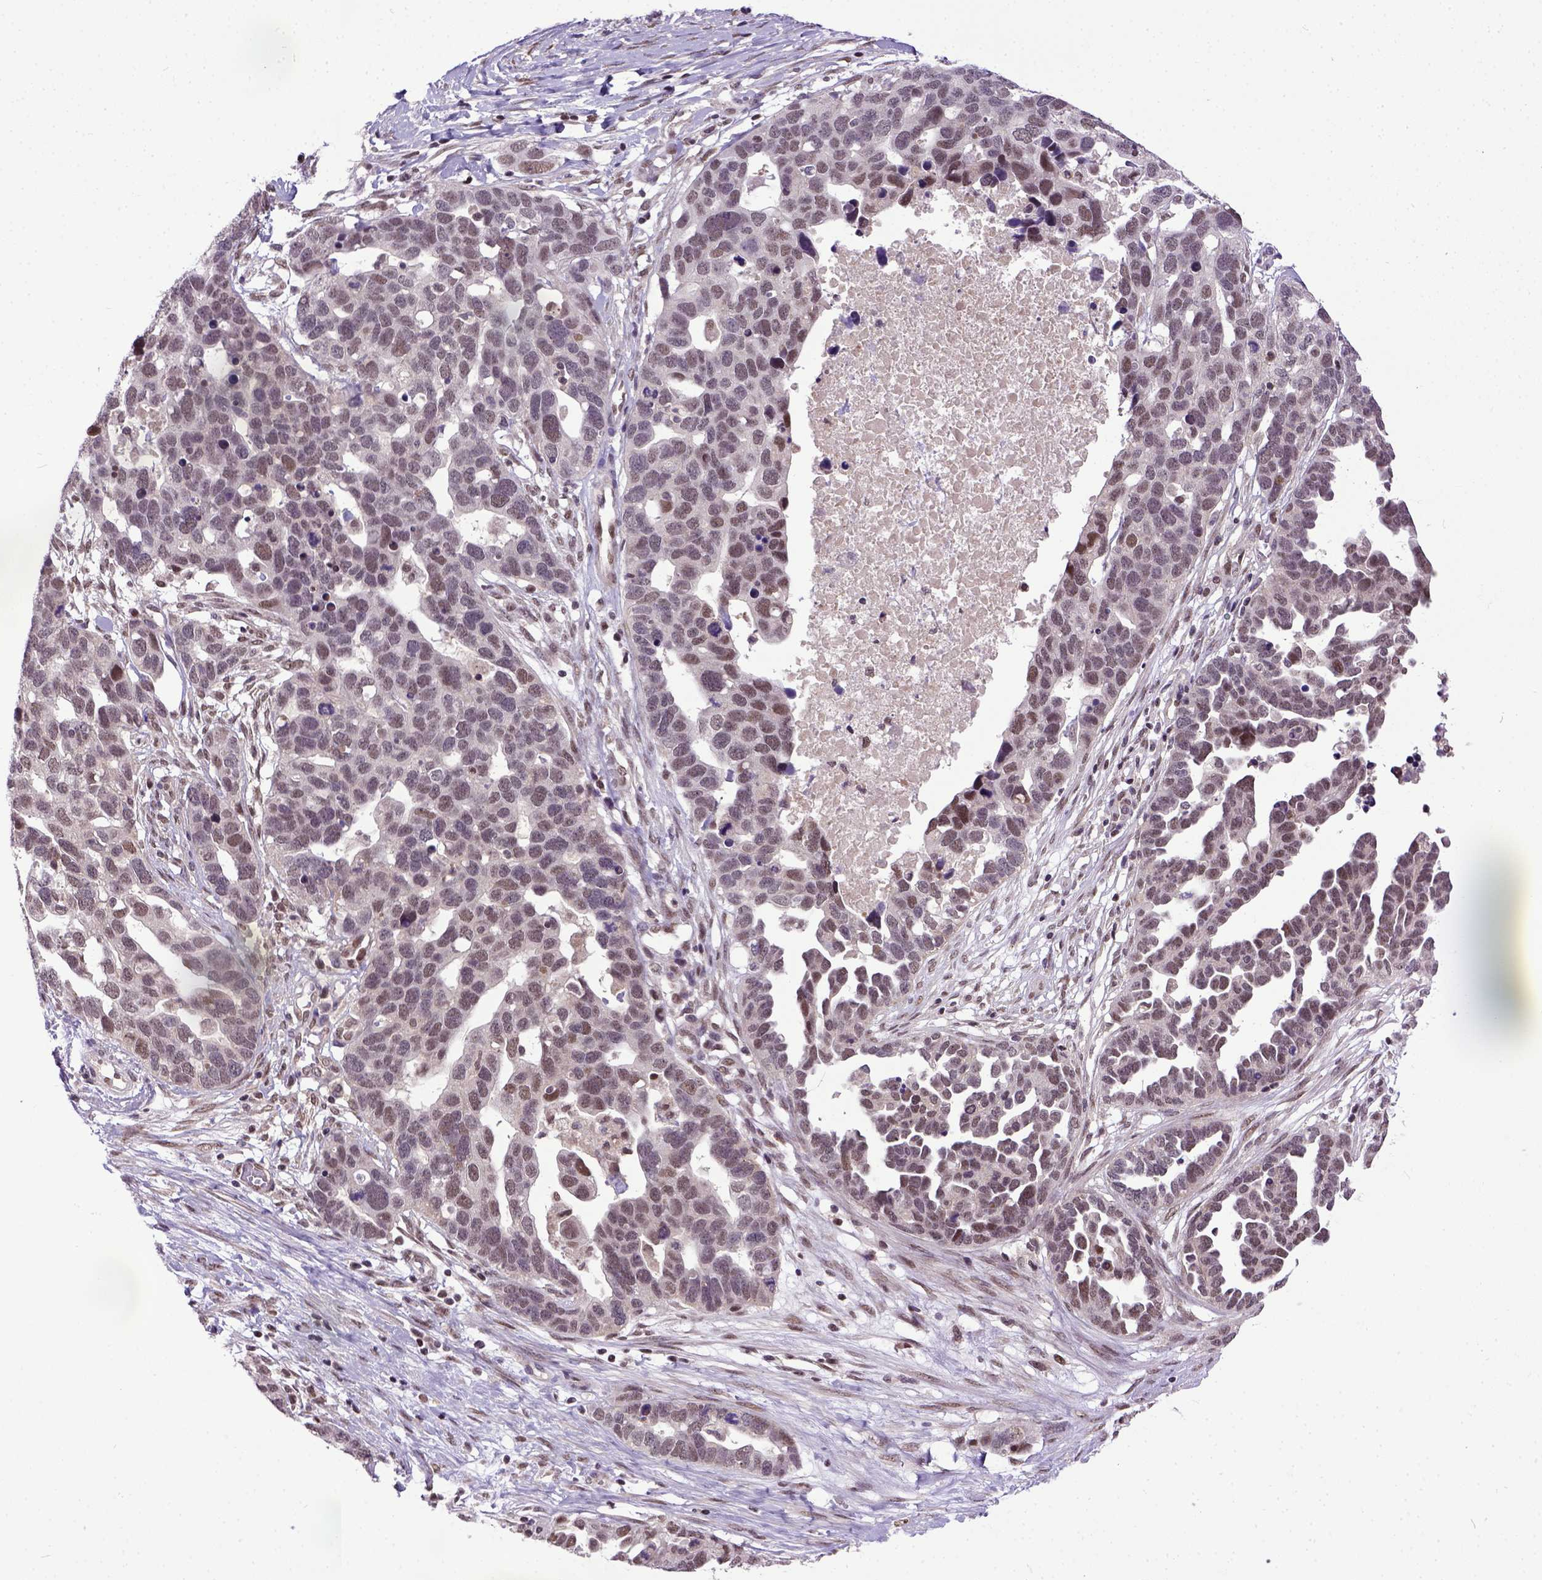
{"staining": {"intensity": "moderate", "quantity": "25%-75%", "location": "nuclear"}, "tissue": "ovarian cancer", "cell_type": "Tumor cells", "image_type": "cancer", "snomed": [{"axis": "morphology", "description": "Cystadenocarcinoma, serous, NOS"}, {"axis": "topography", "description": "Ovary"}], "caption": "Protein positivity by immunohistochemistry shows moderate nuclear positivity in approximately 25%-75% of tumor cells in ovarian cancer.", "gene": "UBA3", "patient": {"sex": "female", "age": 54}}